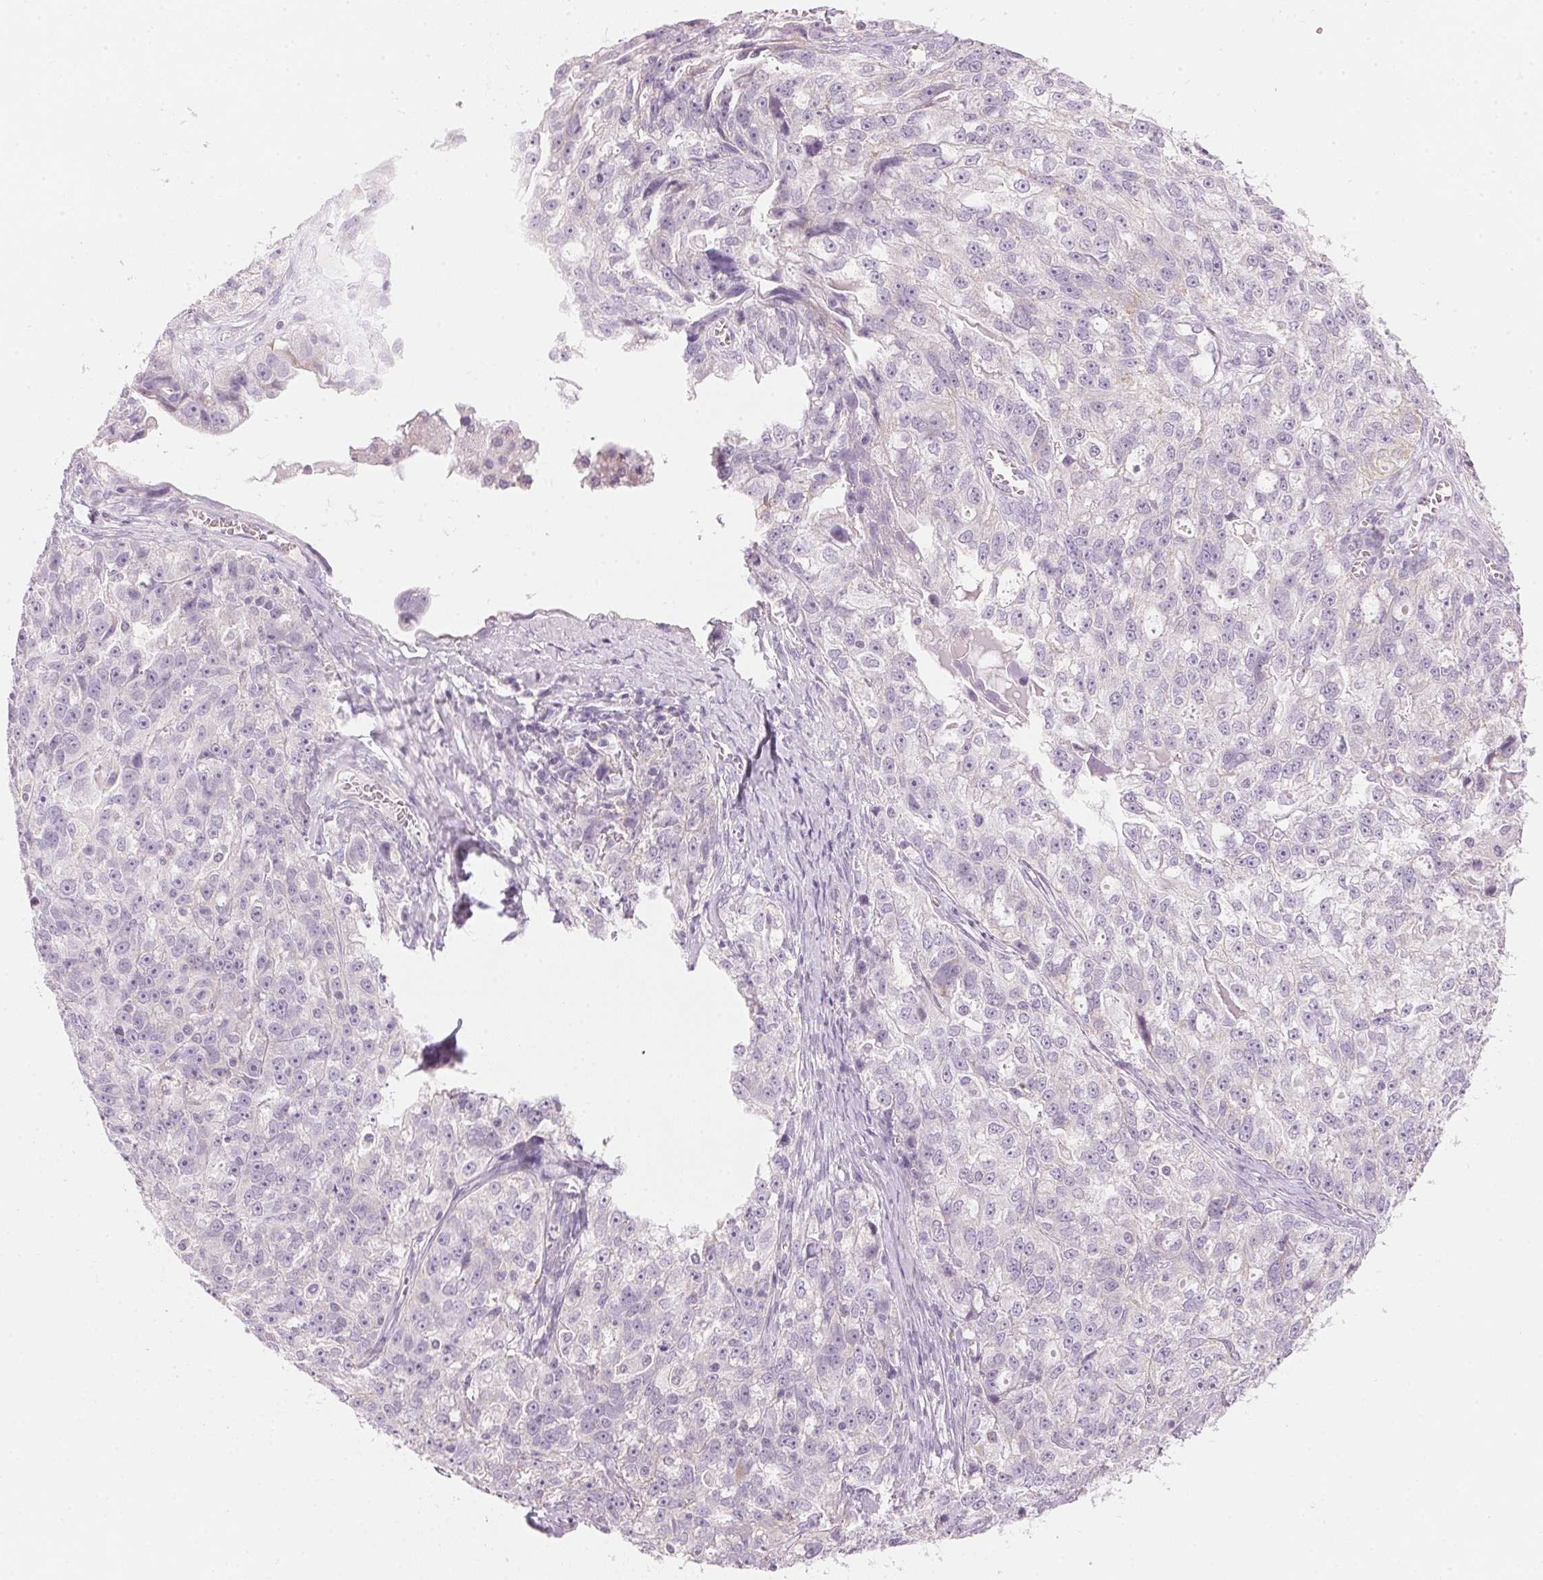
{"staining": {"intensity": "weak", "quantity": "<25%", "location": "cytoplasmic/membranous"}, "tissue": "ovarian cancer", "cell_type": "Tumor cells", "image_type": "cancer", "snomed": [{"axis": "morphology", "description": "Cystadenocarcinoma, serous, NOS"}, {"axis": "topography", "description": "Ovary"}], "caption": "A micrograph of ovarian serous cystadenocarcinoma stained for a protein reveals no brown staining in tumor cells. The staining is performed using DAB (3,3'-diaminobenzidine) brown chromogen with nuclei counter-stained in using hematoxylin.", "gene": "HOXB13", "patient": {"sex": "female", "age": 51}}